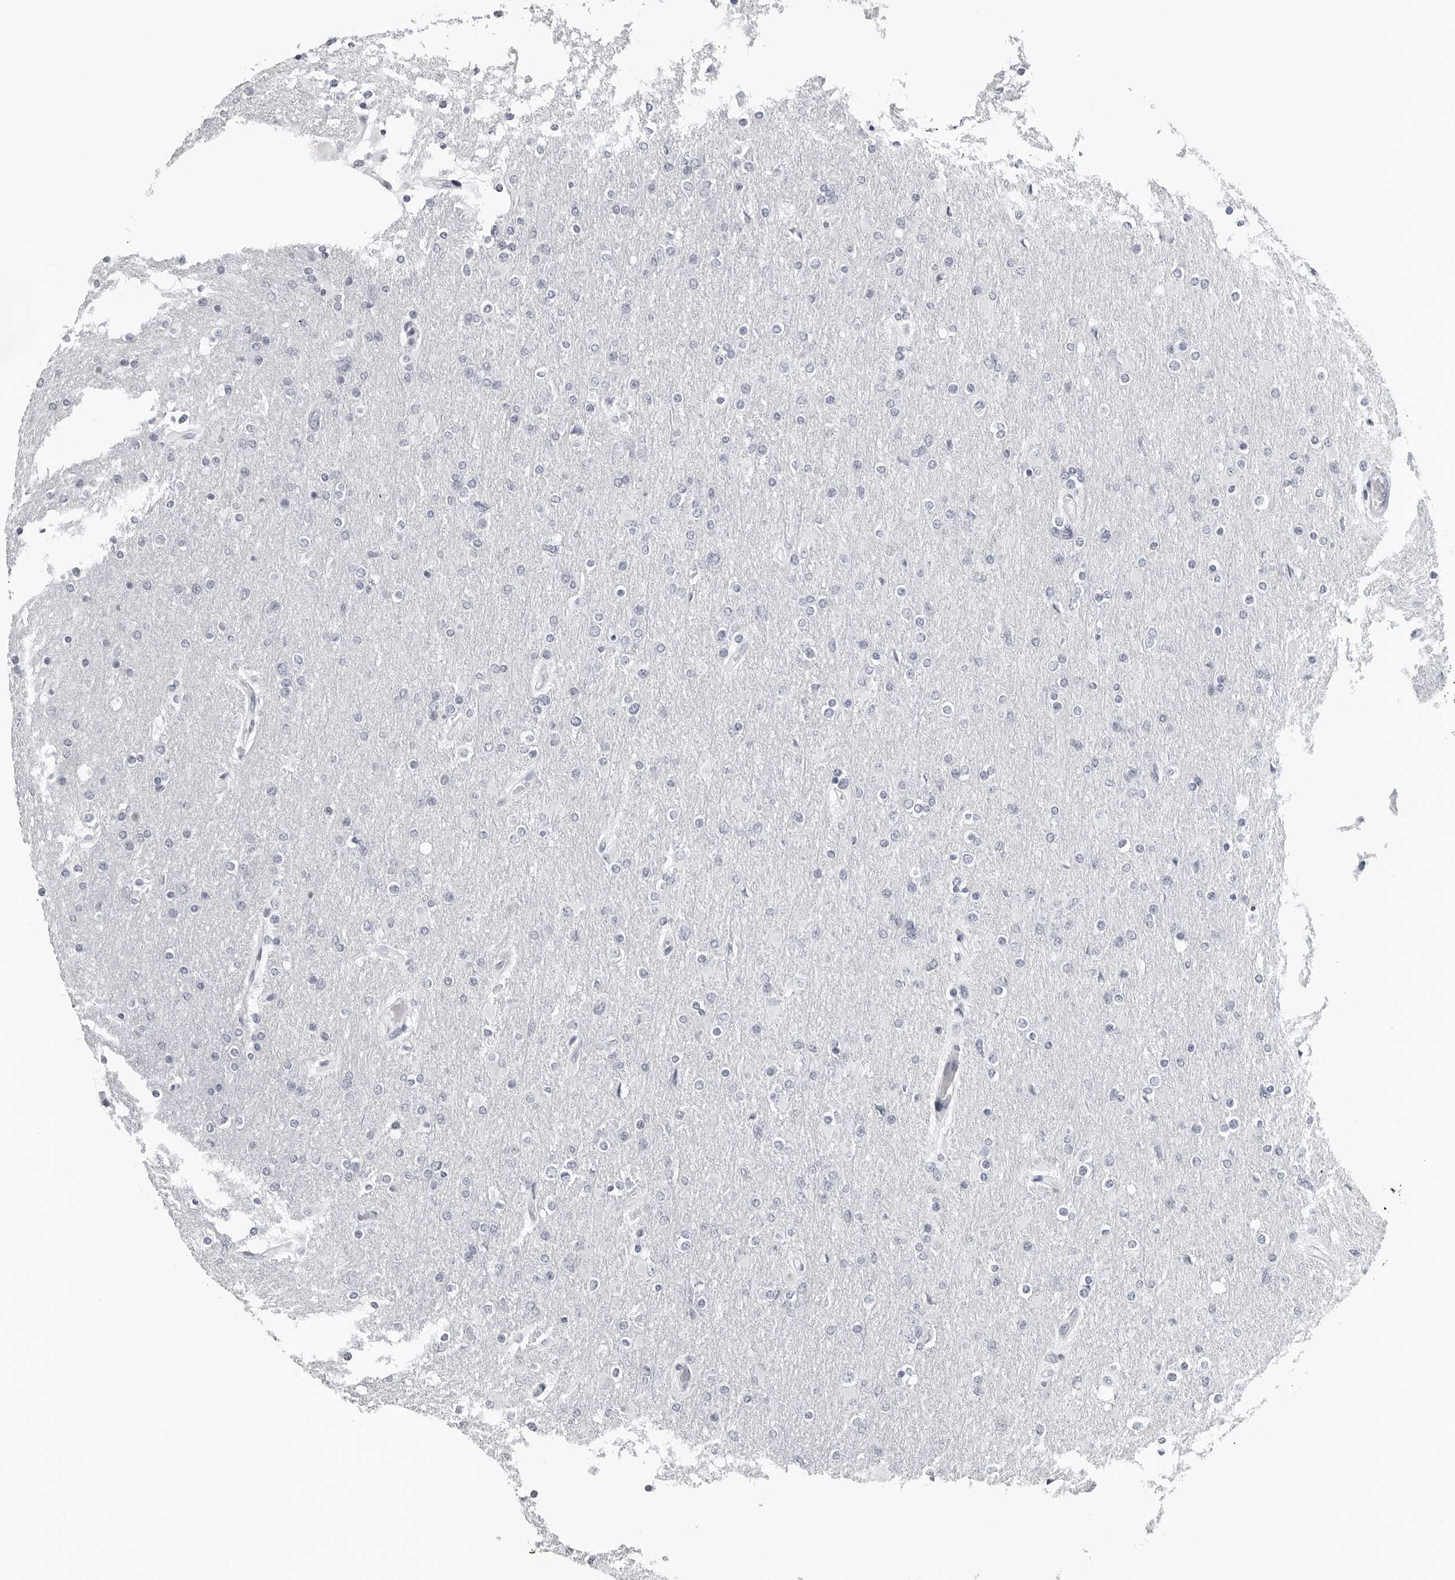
{"staining": {"intensity": "negative", "quantity": "none", "location": "none"}, "tissue": "glioma", "cell_type": "Tumor cells", "image_type": "cancer", "snomed": [{"axis": "morphology", "description": "Glioma, malignant, High grade"}, {"axis": "topography", "description": "Cerebral cortex"}], "caption": "IHC histopathology image of neoplastic tissue: human malignant high-grade glioma stained with DAB displays no significant protein positivity in tumor cells.", "gene": "PPP1R42", "patient": {"sex": "female", "age": 36}}